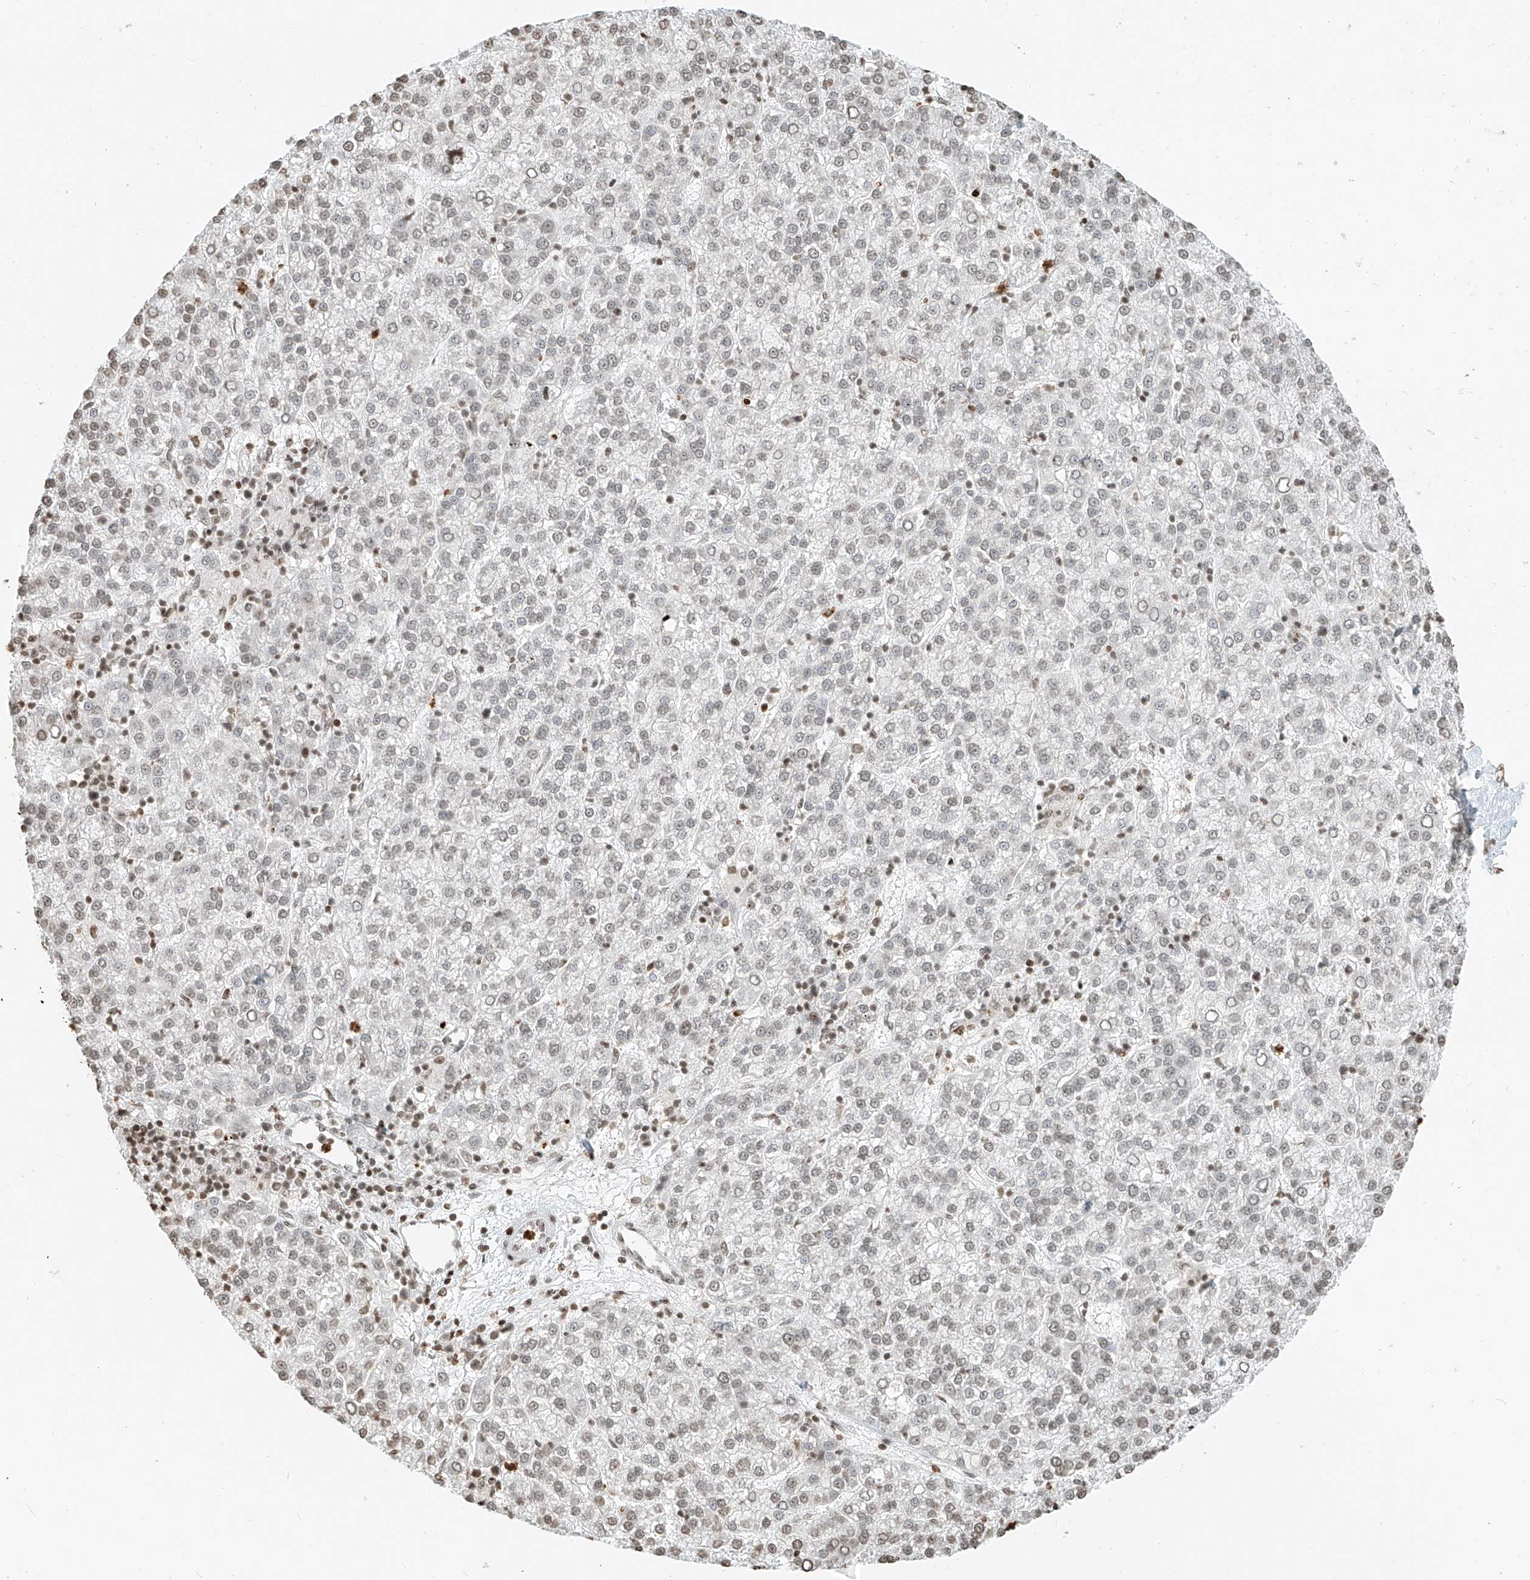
{"staining": {"intensity": "weak", "quantity": "<25%", "location": "nuclear"}, "tissue": "liver cancer", "cell_type": "Tumor cells", "image_type": "cancer", "snomed": [{"axis": "morphology", "description": "Carcinoma, Hepatocellular, NOS"}, {"axis": "topography", "description": "Liver"}], "caption": "A photomicrograph of liver cancer stained for a protein demonstrates no brown staining in tumor cells.", "gene": "C17orf58", "patient": {"sex": "female", "age": 58}}